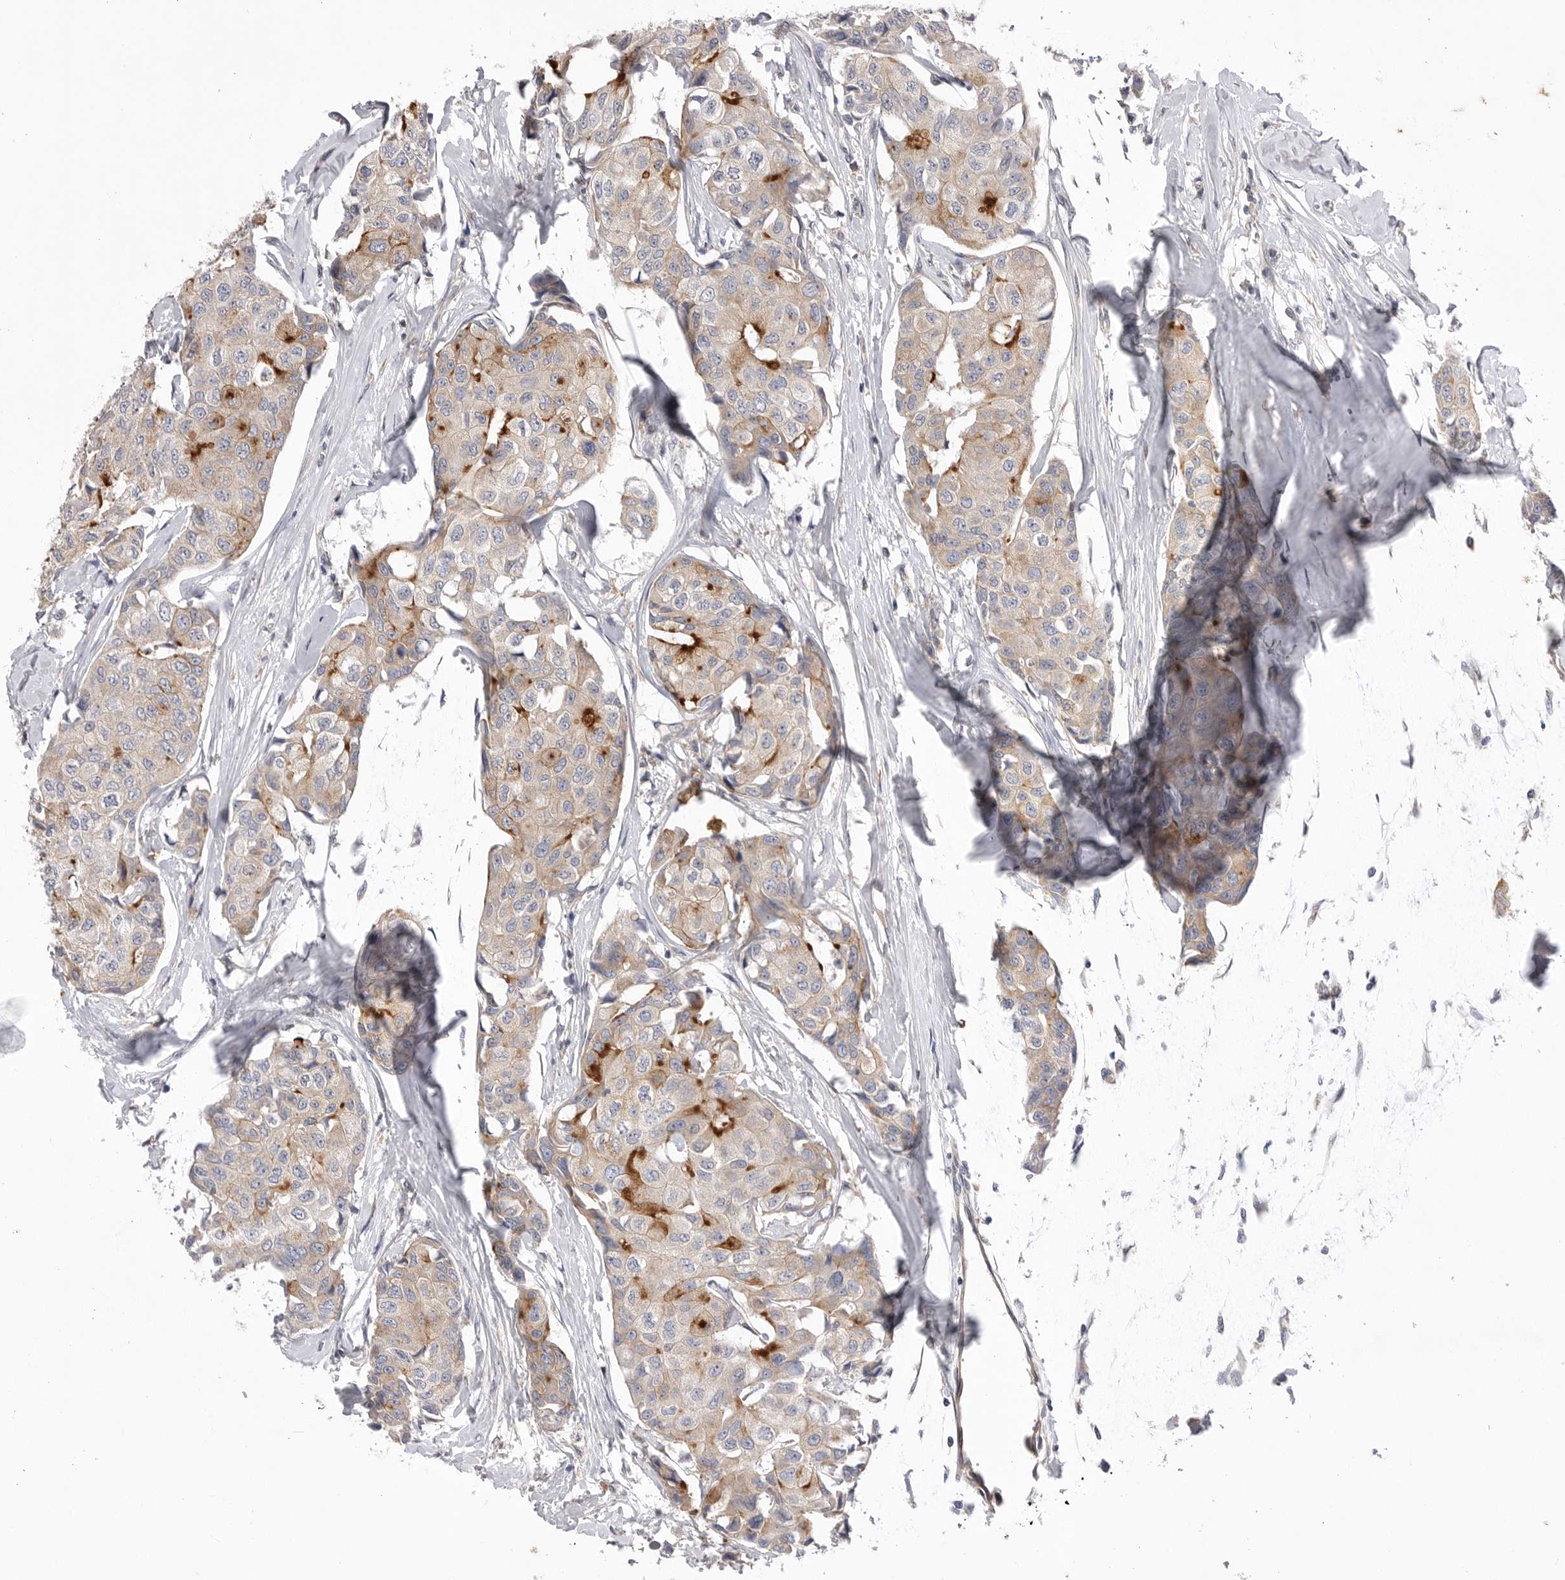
{"staining": {"intensity": "moderate", "quantity": "<25%", "location": "cytoplasmic/membranous"}, "tissue": "breast cancer", "cell_type": "Tumor cells", "image_type": "cancer", "snomed": [{"axis": "morphology", "description": "Duct carcinoma"}, {"axis": "topography", "description": "Breast"}], "caption": "A brown stain highlights moderate cytoplasmic/membranous expression of a protein in human breast cancer (infiltrating ductal carcinoma) tumor cells. (brown staining indicates protein expression, while blue staining denotes nuclei).", "gene": "VAC14", "patient": {"sex": "female", "age": 80}}